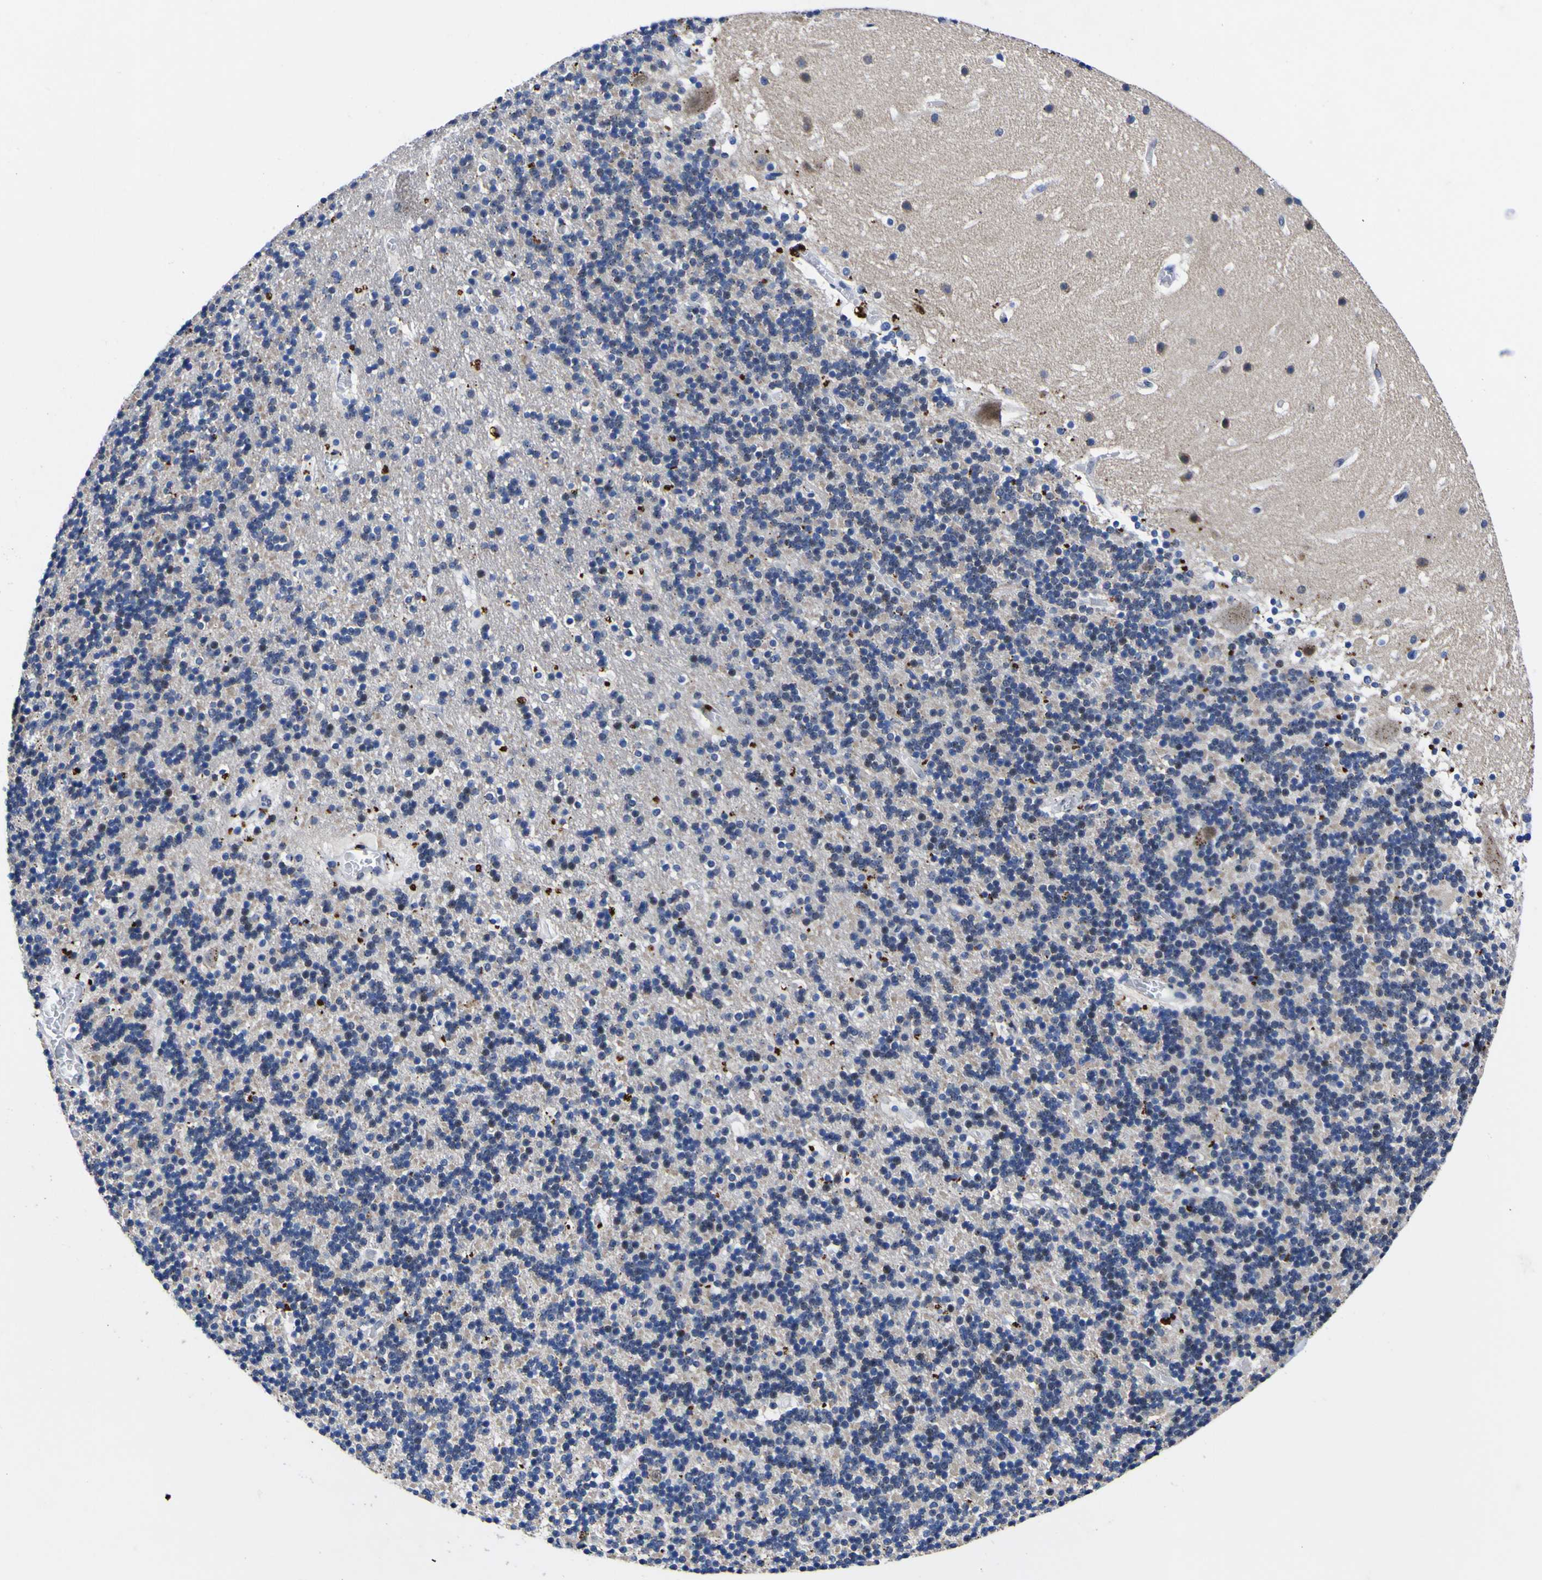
{"staining": {"intensity": "moderate", "quantity": "<25%", "location": "cytoplasmic/membranous"}, "tissue": "cerebellum", "cell_type": "Cells in granular layer", "image_type": "normal", "snomed": [{"axis": "morphology", "description": "Normal tissue, NOS"}, {"axis": "topography", "description": "Cerebellum"}], "caption": "A low amount of moderate cytoplasmic/membranous positivity is appreciated in approximately <25% of cells in granular layer in benign cerebellum. Nuclei are stained in blue.", "gene": "IGFLR1", "patient": {"sex": "male", "age": 45}}